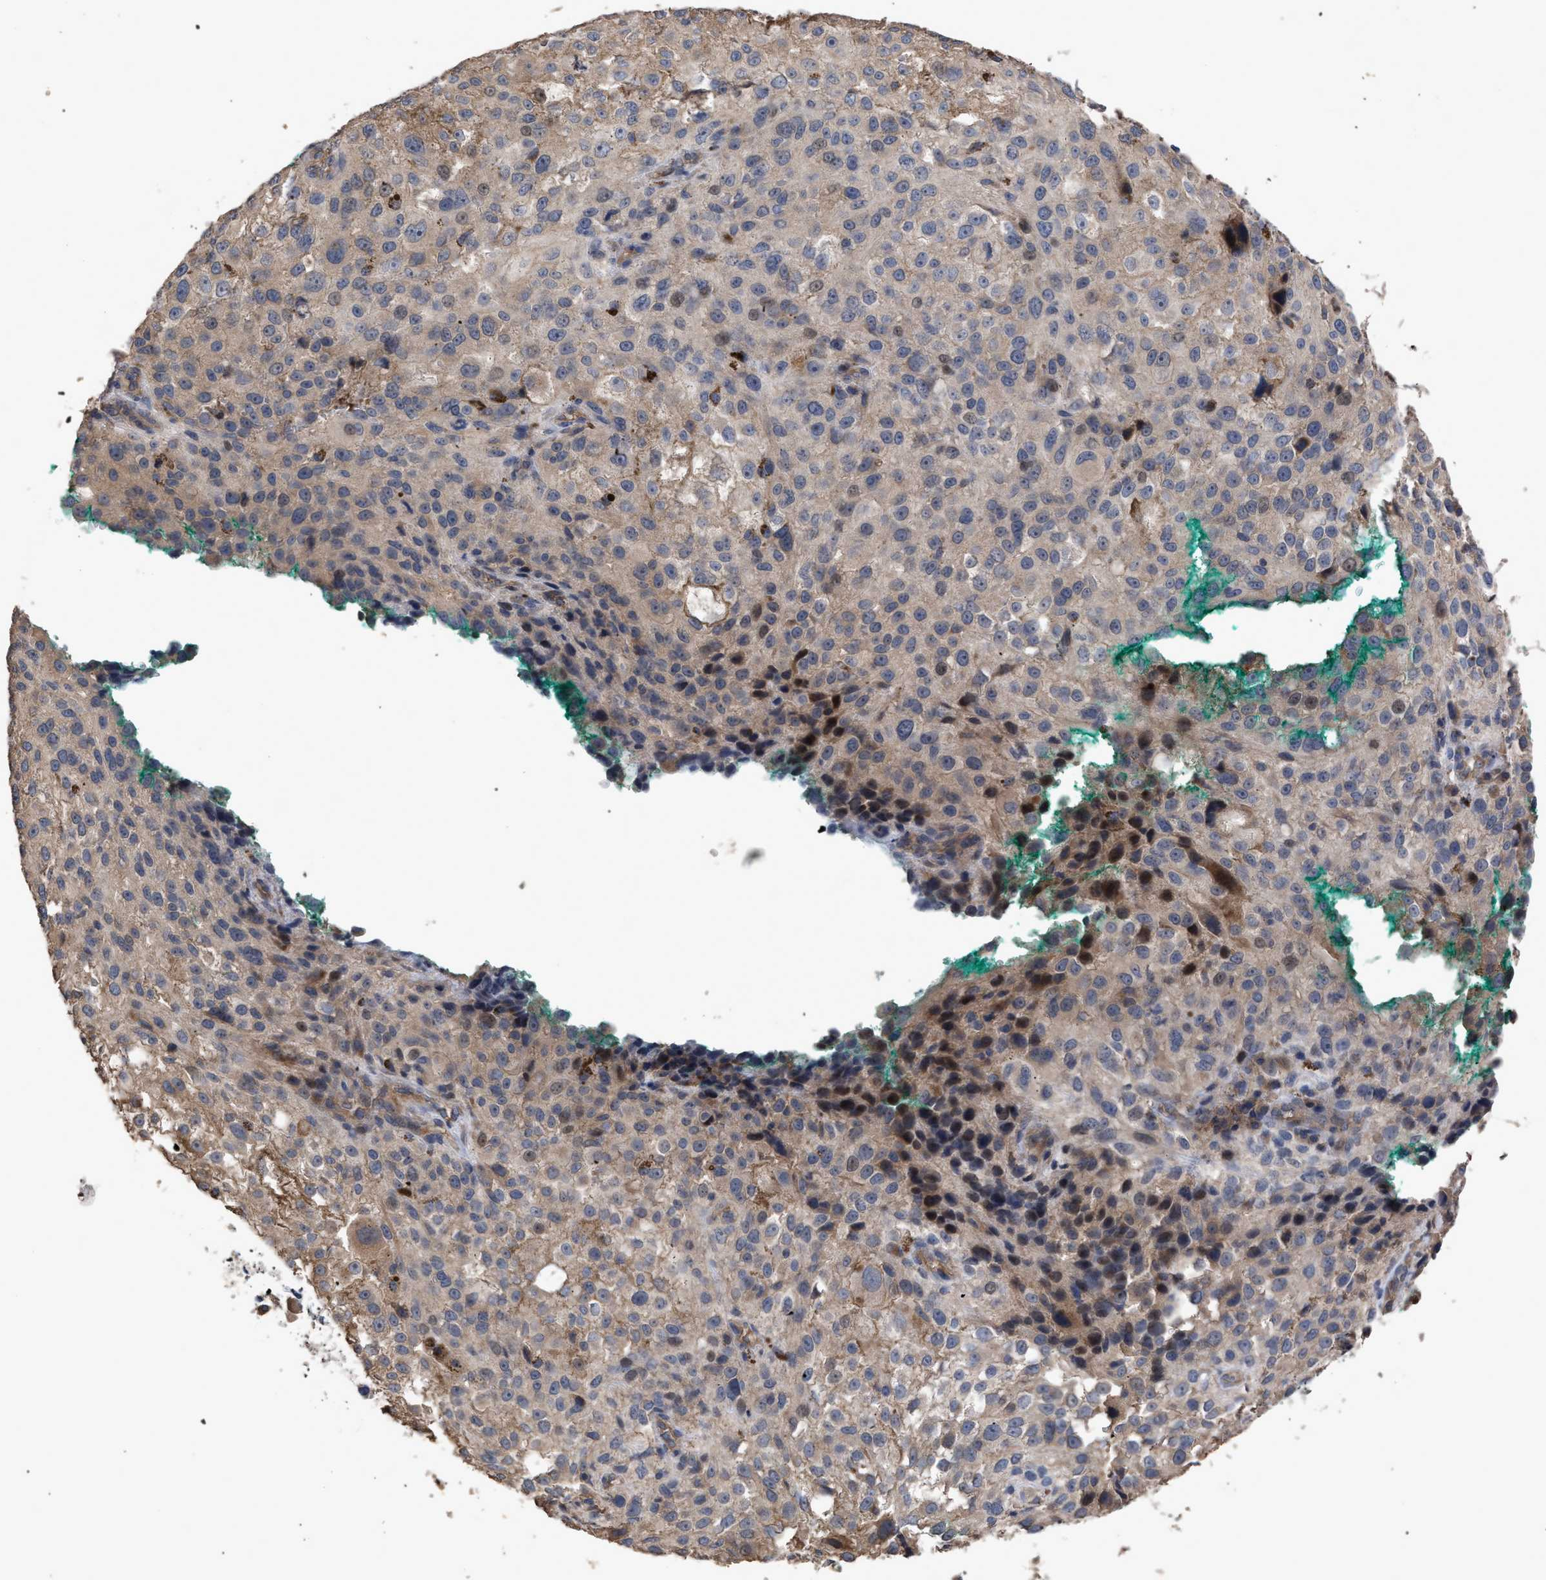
{"staining": {"intensity": "weak", "quantity": "<25%", "location": "cytoplasmic/membranous"}, "tissue": "melanoma", "cell_type": "Tumor cells", "image_type": "cancer", "snomed": [{"axis": "morphology", "description": "Necrosis, NOS"}, {"axis": "morphology", "description": "Malignant melanoma, NOS"}, {"axis": "topography", "description": "Skin"}], "caption": "Immunohistochemistry (IHC) of human melanoma reveals no positivity in tumor cells.", "gene": "BTN2A1", "patient": {"sex": "female", "age": 87}}